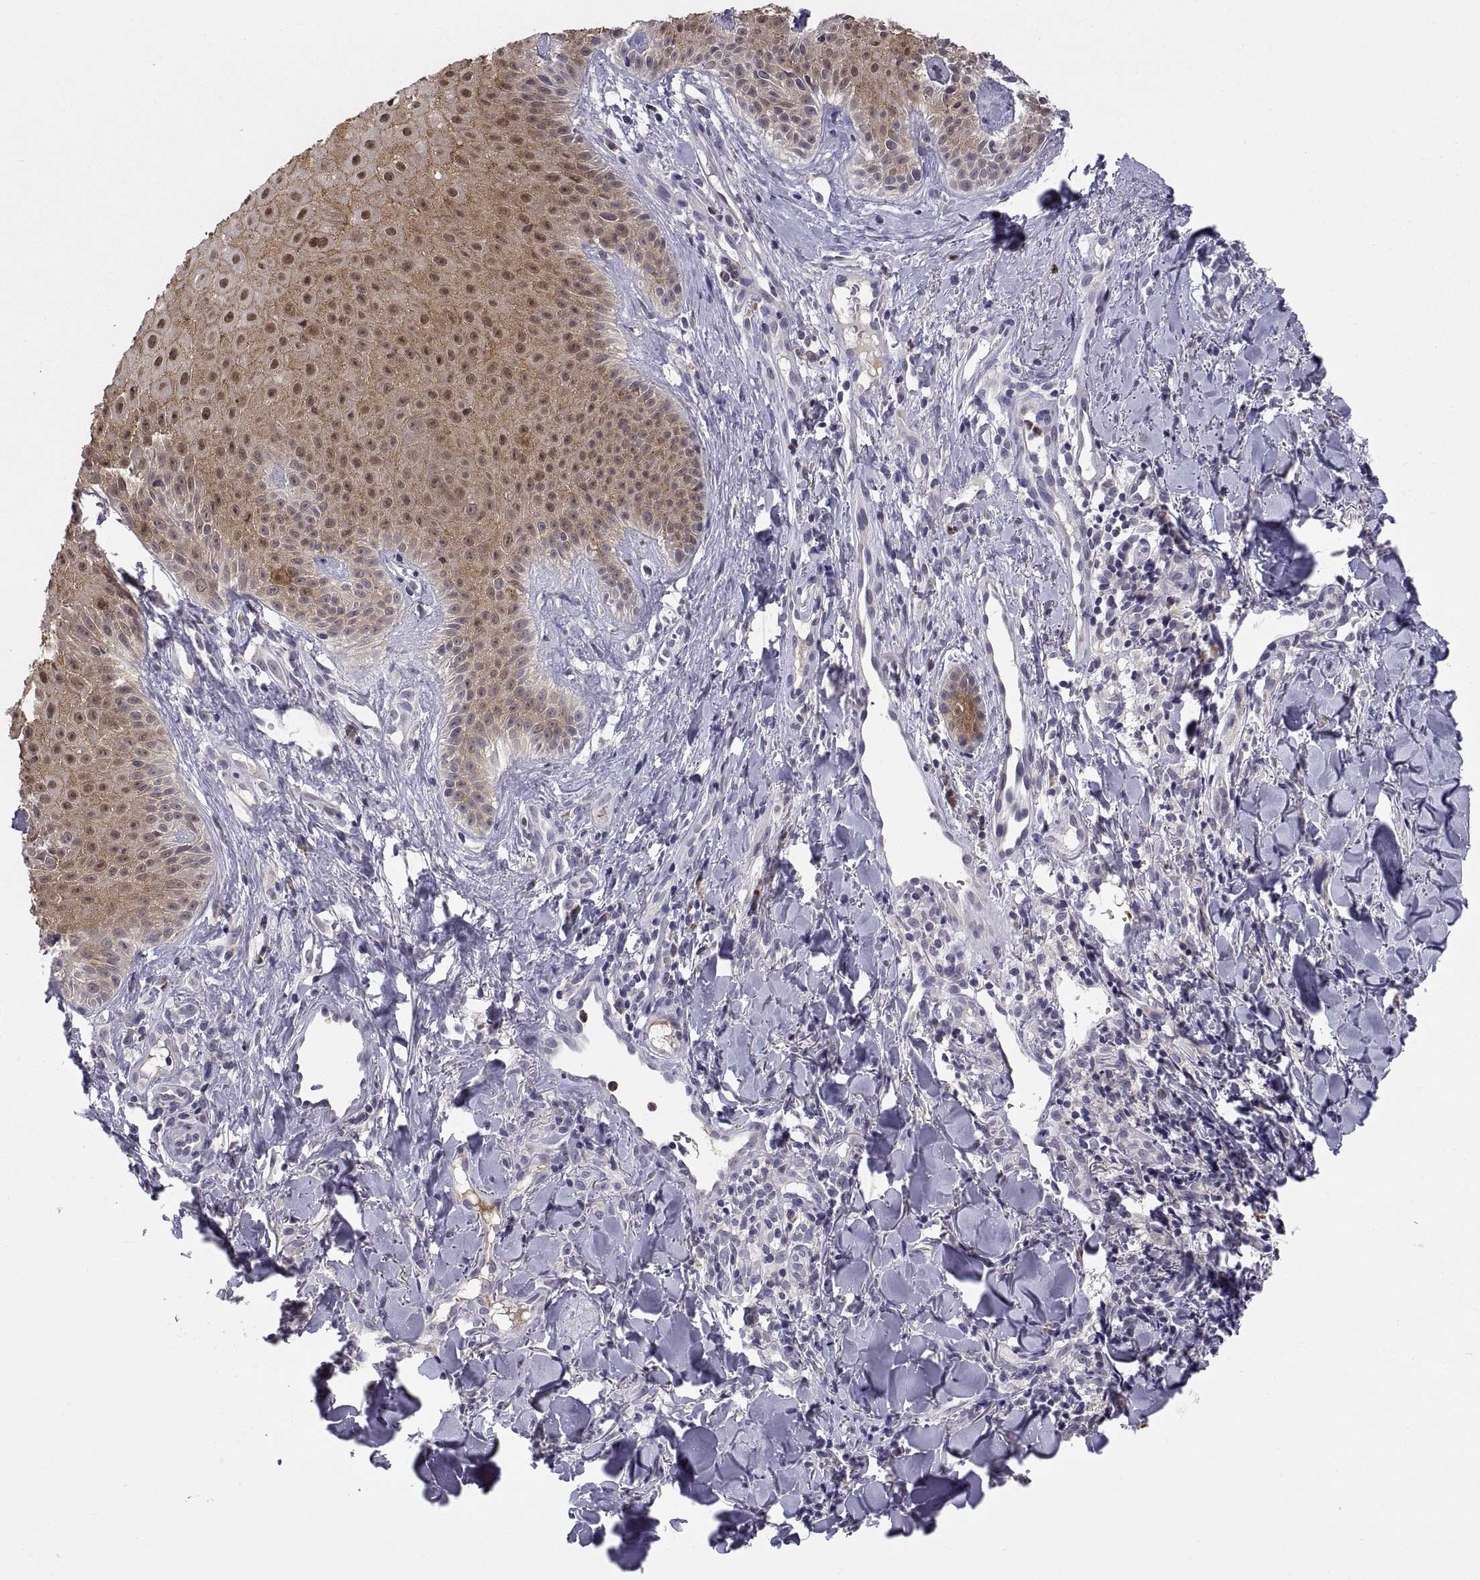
{"staining": {"intensity": "negative", "quantity": "none", "location": "none"}, "tissue": "melanoma", "cell_type": "Tumor cells", "image_type": "cancer", "snomed": [{"axis": "morphology", "description": "Malignant melanoma, NOS"}, {"axis": "topography", "description": "Skin"}], "caption": "Tumor cells show no significant positivity in melanoma.", "gene": "PKP1", "patient": {"sex": "male", "age": 67}}